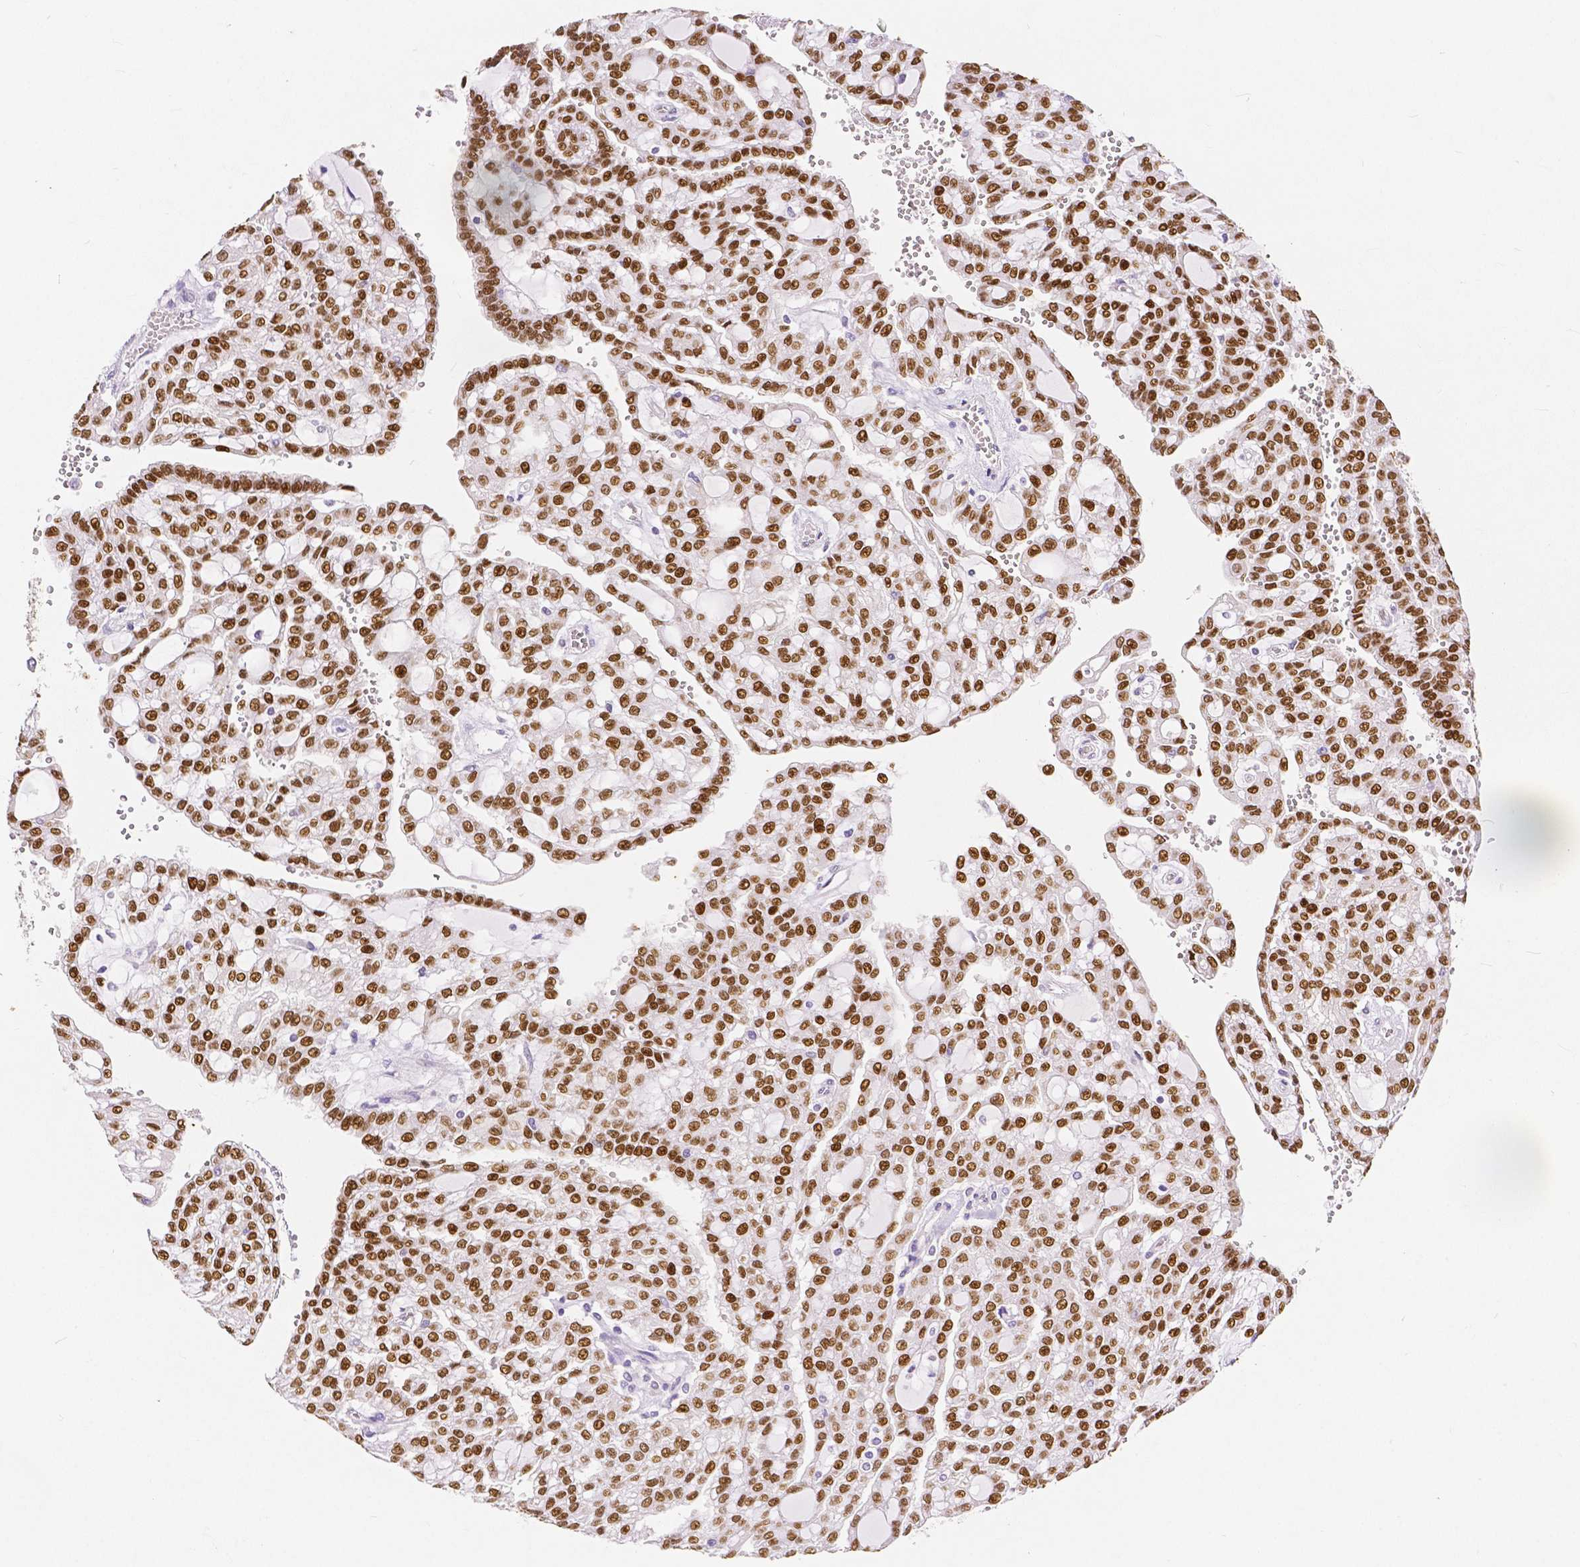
{"staining": {"intensity": "strong", "quantity": ">75%", "location": "nuclear"}, "tissue": "renal cancer", "cell_type": "Tumor cells", "image_type": "cancer", "snomed": [{"axis": "morphology", "description": "Adenocarcinoma, NOS"}, {"axis": "topography", "description": "Kidney"}], "caption": "This image reveals immunohistochemistry (IHC) staining of human renal cancer (adenocarcinoma), with high strong nuclear staining in about >75% of tumor cells.", "gene": "HNF1B", "patient": {"sex": "male", "age": 63}}